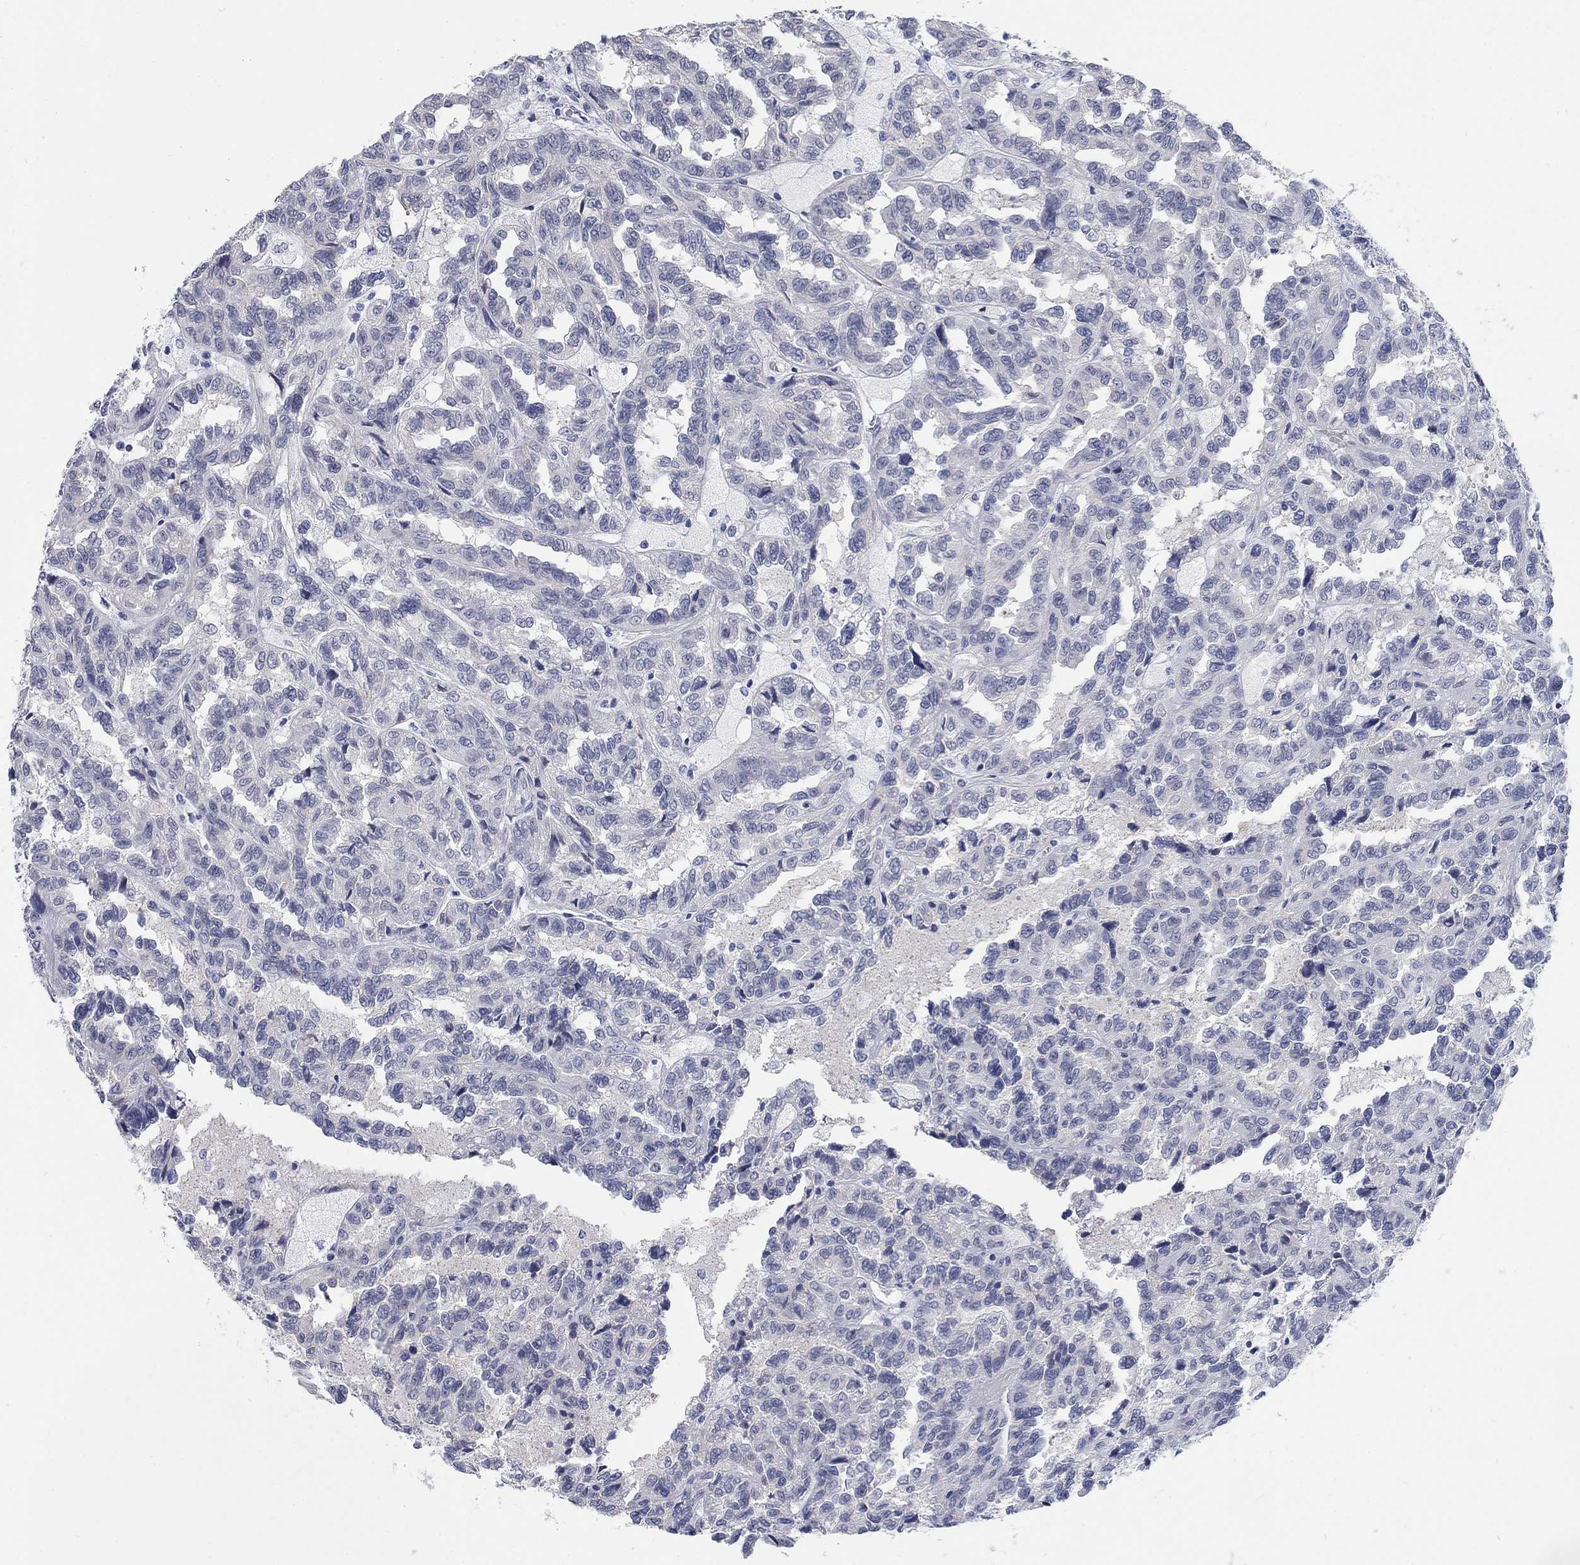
{"staining": {"intensity": "negative", "quantity": "none", "location": "none"}, "tissue": "renal cancer", "cell_type": "Tumor cells", "image_type": "cancer", "snomed": [{"axis": "morphology", "description": "Adenocarcinoma, NOS"}, {"axis": "topography", "description": "Kidney"}], "caption": "The IHC histopathology image has no significant staining in tumor cells of renal cancer tissue.", "gene": "ECEL1", "patient": {"sex": "male", "age": 79}}